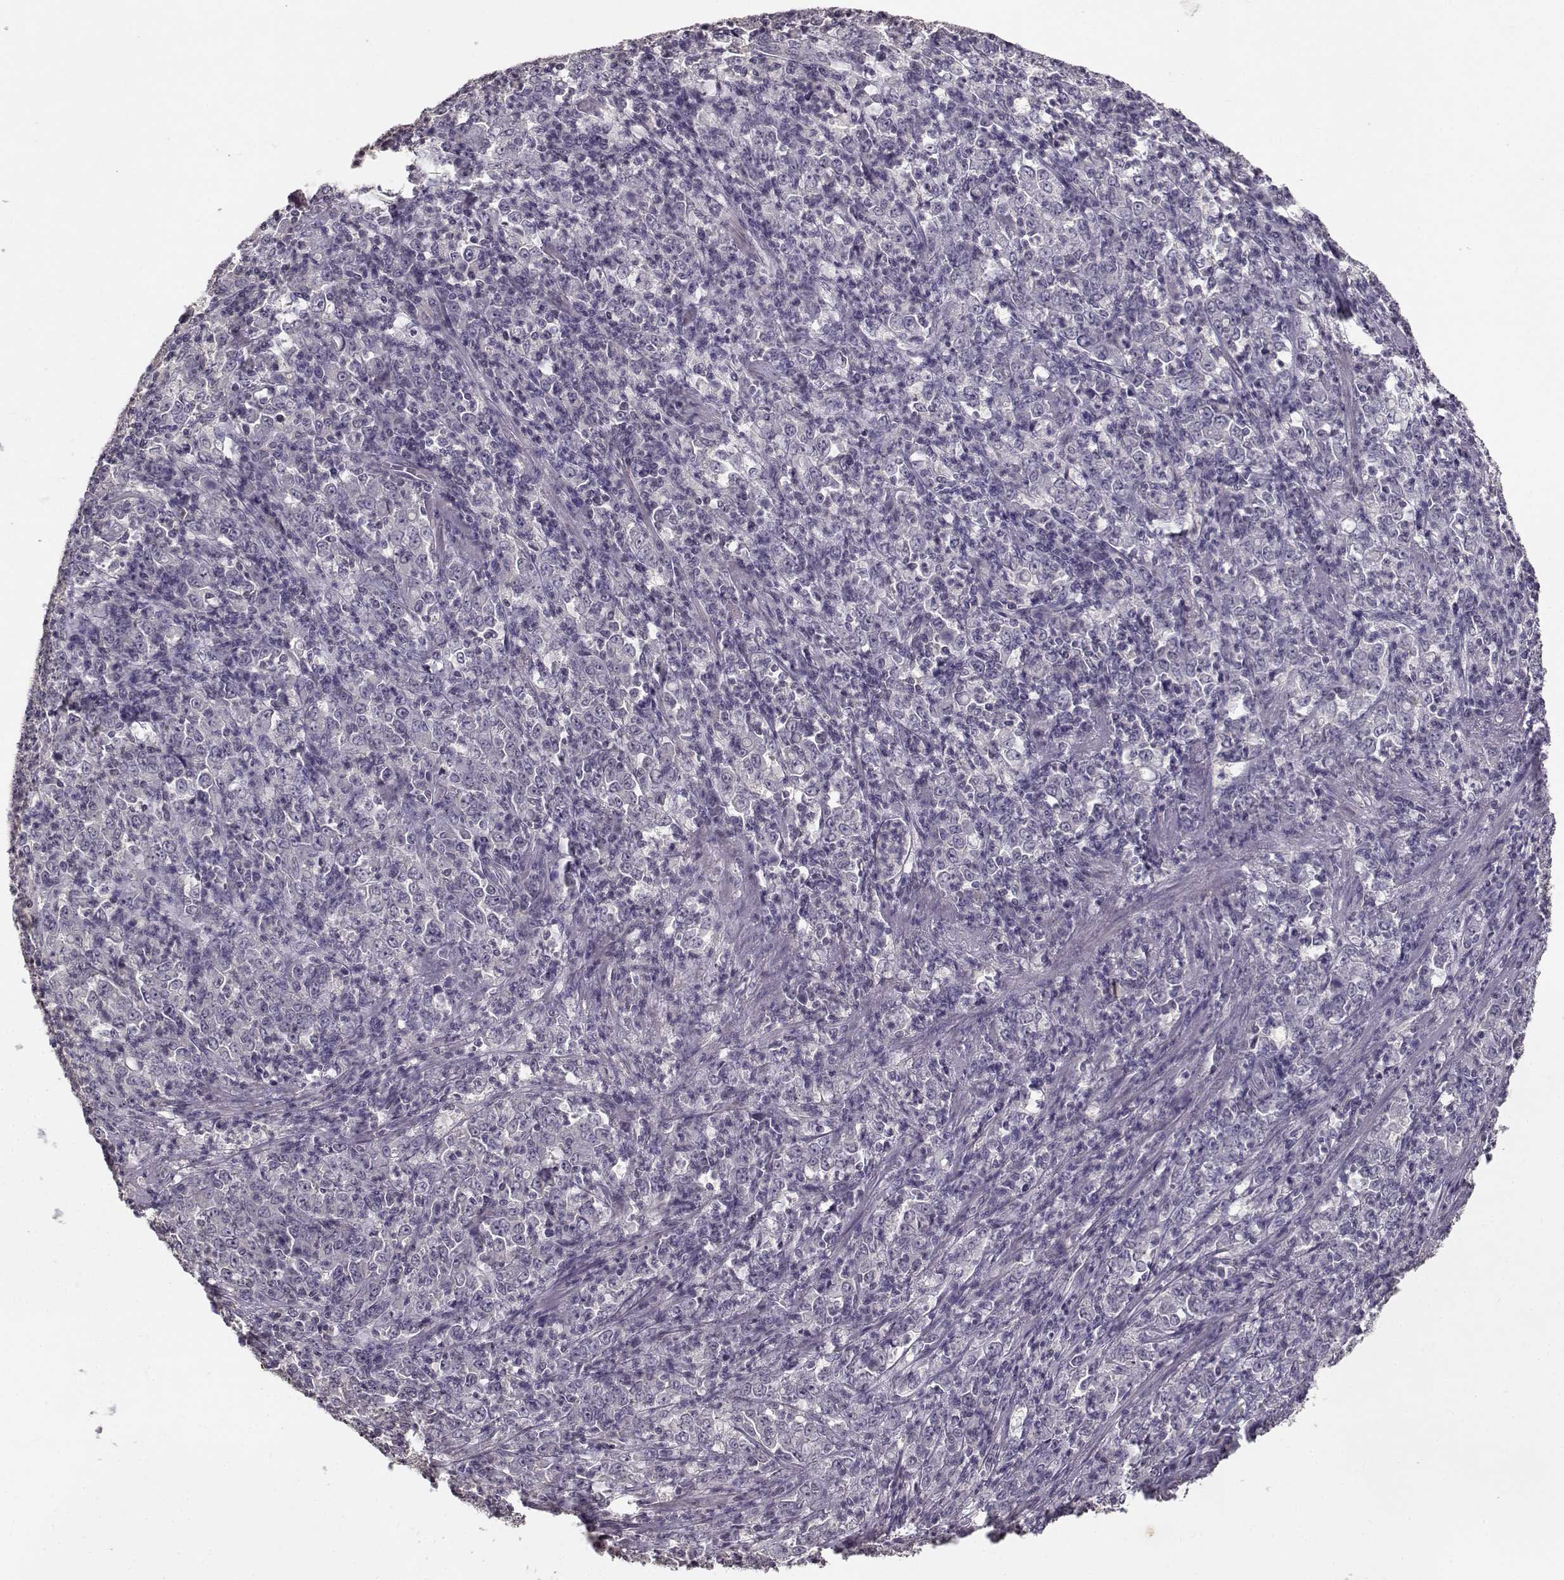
{"staining": {"intensity": "negative", "quantity": "none", "location": "none"}, "tissue": "stomach cancer", "cell_type": "Tumor cells", "image_type": "cancer", "snomed": [{"axis": "morphology", "description": "Adenocarcinoma, NOS"}, {"axis": "topography", "description": "Stomach, lower"}], "caption": "There is no significant expression in tumor cells of adenocarcinoma (stomach).", "gene": "UROC1", "patient": {"sex": "female", "age": 71}}